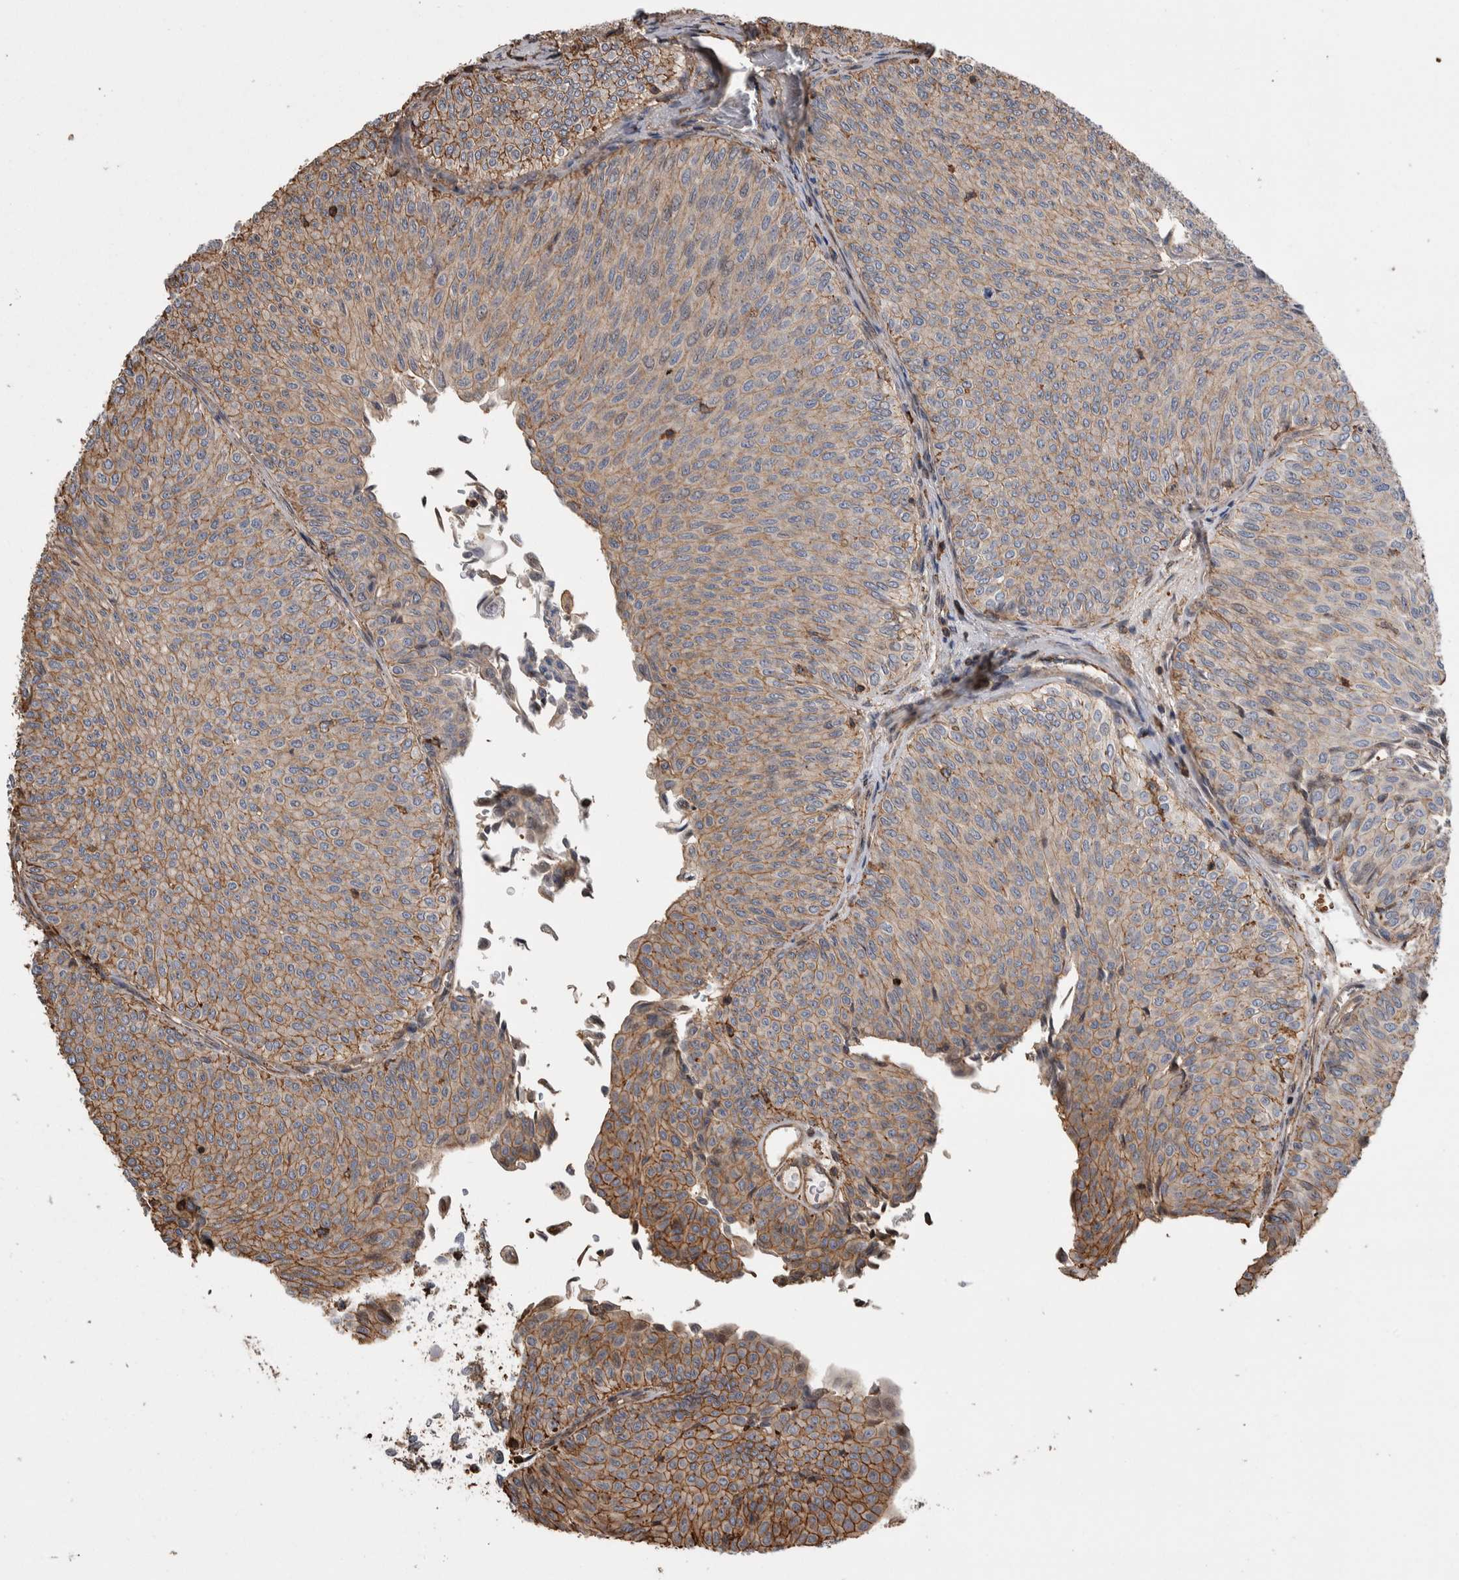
{"staining": {"intensity": "moderate", "quantity": ">75%", "location": "cytoplasmic/membranous"}, "tissue": "urothelial cancer", "cell_type": "Tumor cells", "image_type": "cancer", "snomed": [{"axis": "morphology", "description": "Urothelial carcinoma, Low grade"}, {"axis": "topography", "description": "Urinary bladder"}], "caption": "The photomicrograph exhibits a brown stain indicating the presence of a protein in the cytoplasmic/membranous of tumor cells in urothelial cancer.", "gene": "ENPP2", "patient": {"sex": "male", "age": 78}}